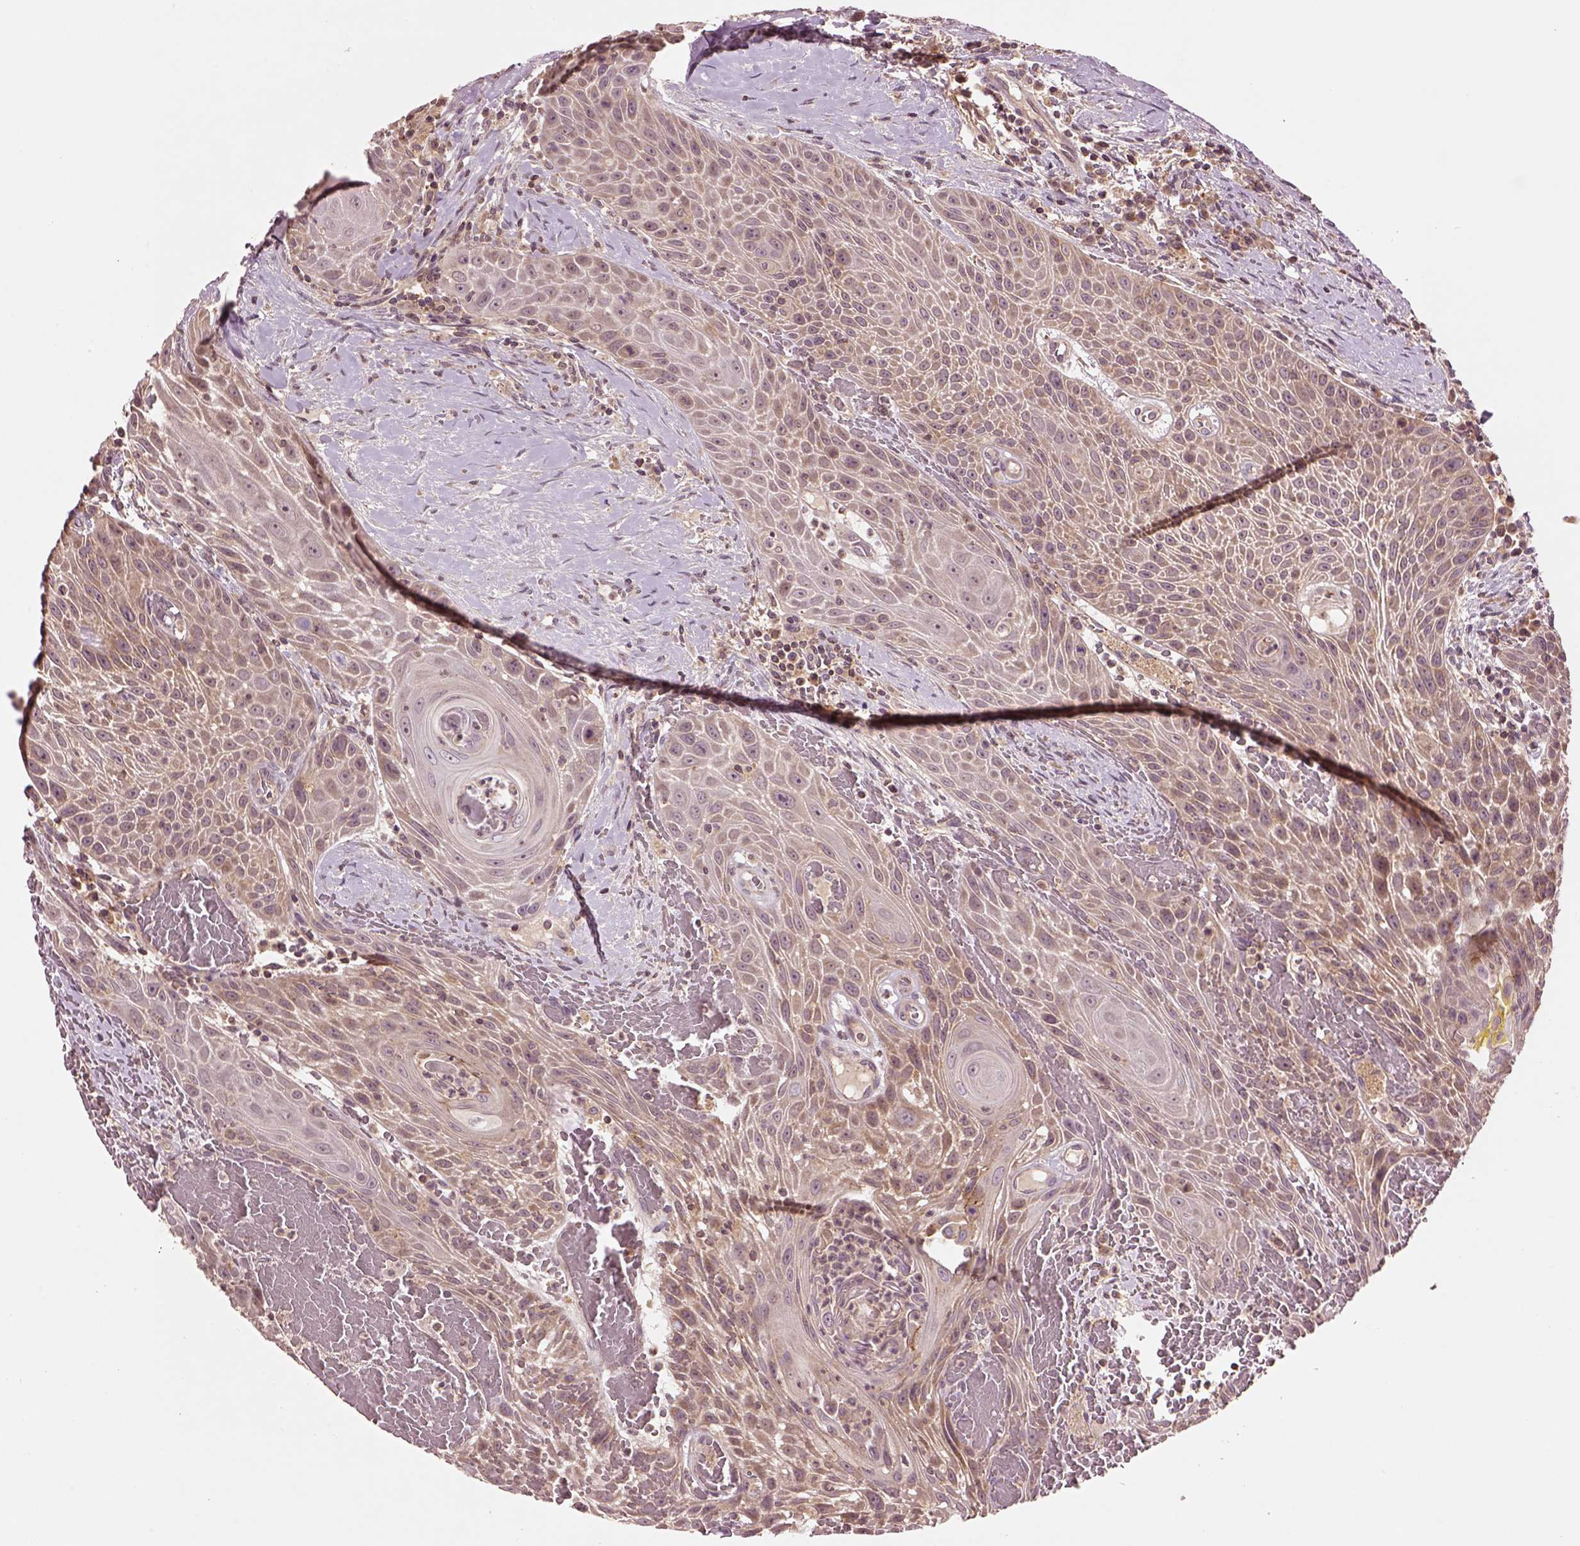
{"staining": {"intensity": "weak", "quantity": ">75%", "location": "cytoplasmic/membranous"}, "tissue": "head and neck cancer", "cell_type": "Tumor cells", "image_type": "cancer", "snomed": [{"axis": "morphology", "description": "Squamous cell carcinoma, NOS"}, {"axis": "topography", "description": "Head-Neck"}], "caption": "Squamous cell carcinoma (head and neck) was stained to show a protein in brown. There is low levels of weak cytoplasmic/membranous positivity in approximately >75% of tumor cells. (Brightfield microscopy of DAB IHC at high magnification).", "gene": "MTHFS", "patient": {"sex": "male", "age": 69}}